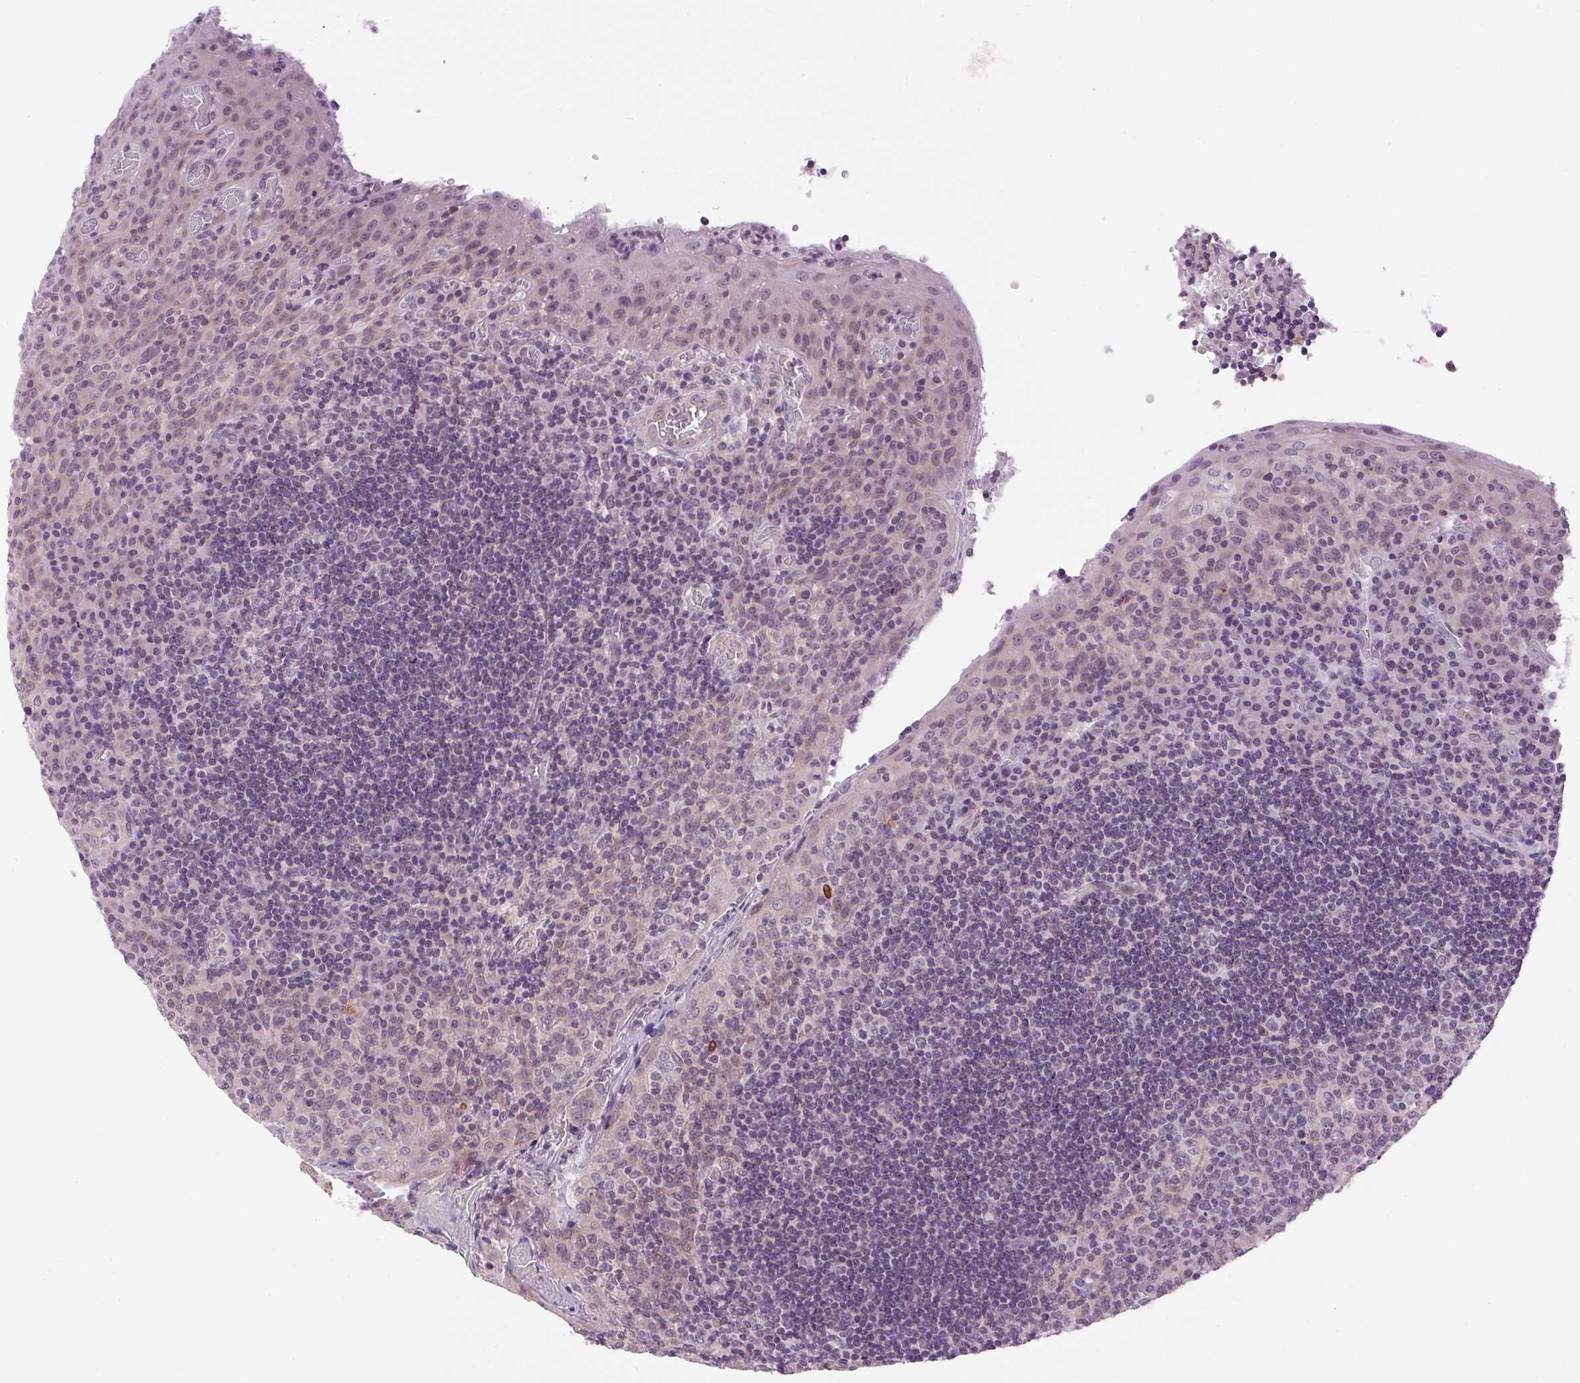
{"staining": {"intensity": "negative", "quantity": "none", "location": "none"}, "tissue": "tonsil", "cell_type": "Germinal center cells", "image_type": "normal", "snomed": [{"axis": "morphology", "description": "Normal tissue, NOS"}, {"axis": "topography", "description": "Tonsil"}], "caption": "Immunohistochemistry histopathology image of benign tonsil: human tonsil stained with DAB shows no significant protein expression in germinal center cells.", "gene": "SMIM13", "patient": {"sex": "male", "age": 17}}